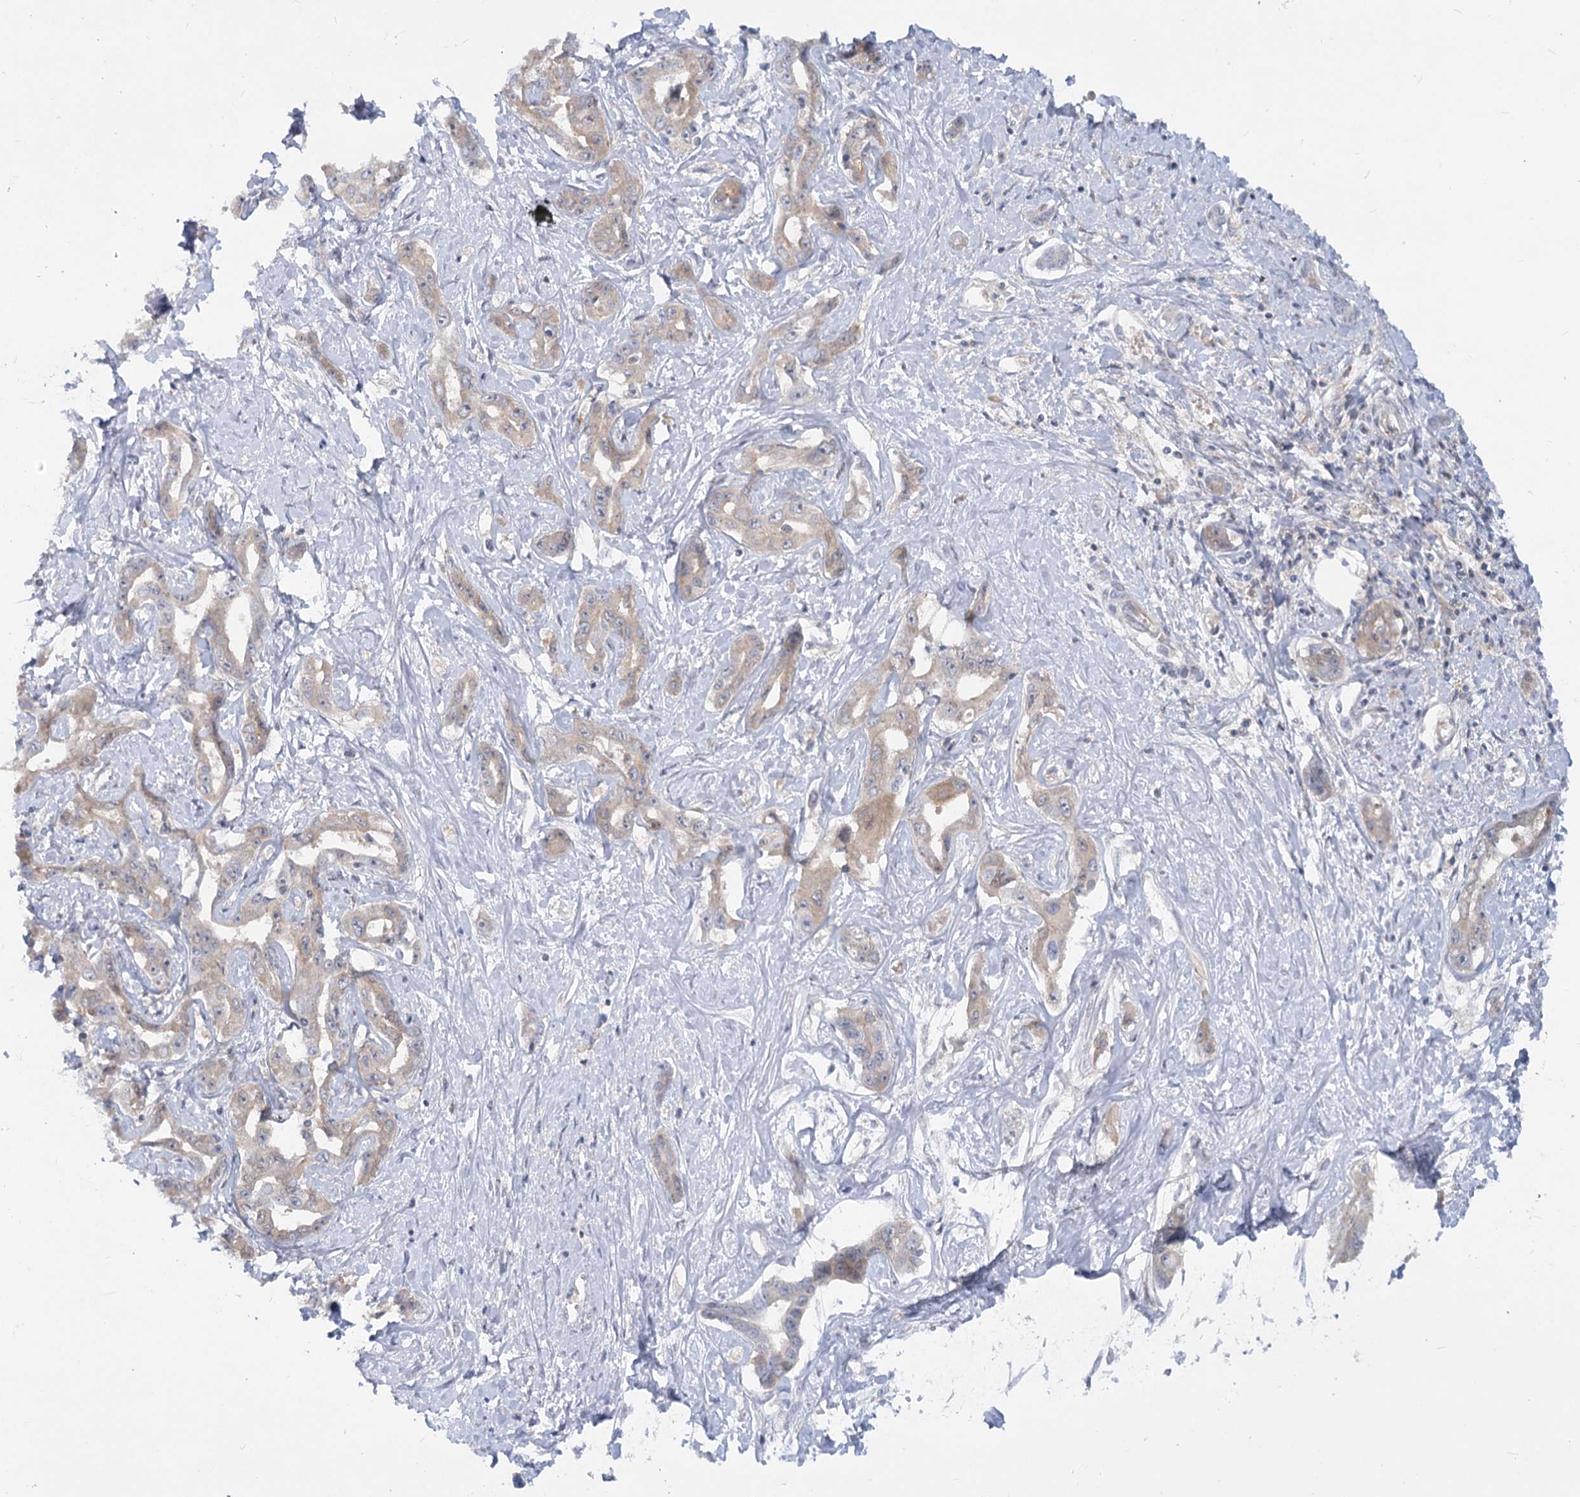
{"staining": {"intensity": "weak", "quantity": ">75%", "location": "cytoplasmic/membranous"}, "tissue": "liver cancer", "cell_type": "Tumor cells", "image_type": "cancer", "snomed": [{"axis": "morphology", "description": "Cholangiocarcinoma"}, {"axis": "topography", "description": "Liver"}], "caption": "Human liver cancer stained with a brown dye demonstrates weak cytoplasmic/membranous positive expression in about >75% of tumor cells.", "gene": "EFHC2", "patient": {"sex": "male", "age": 59}}